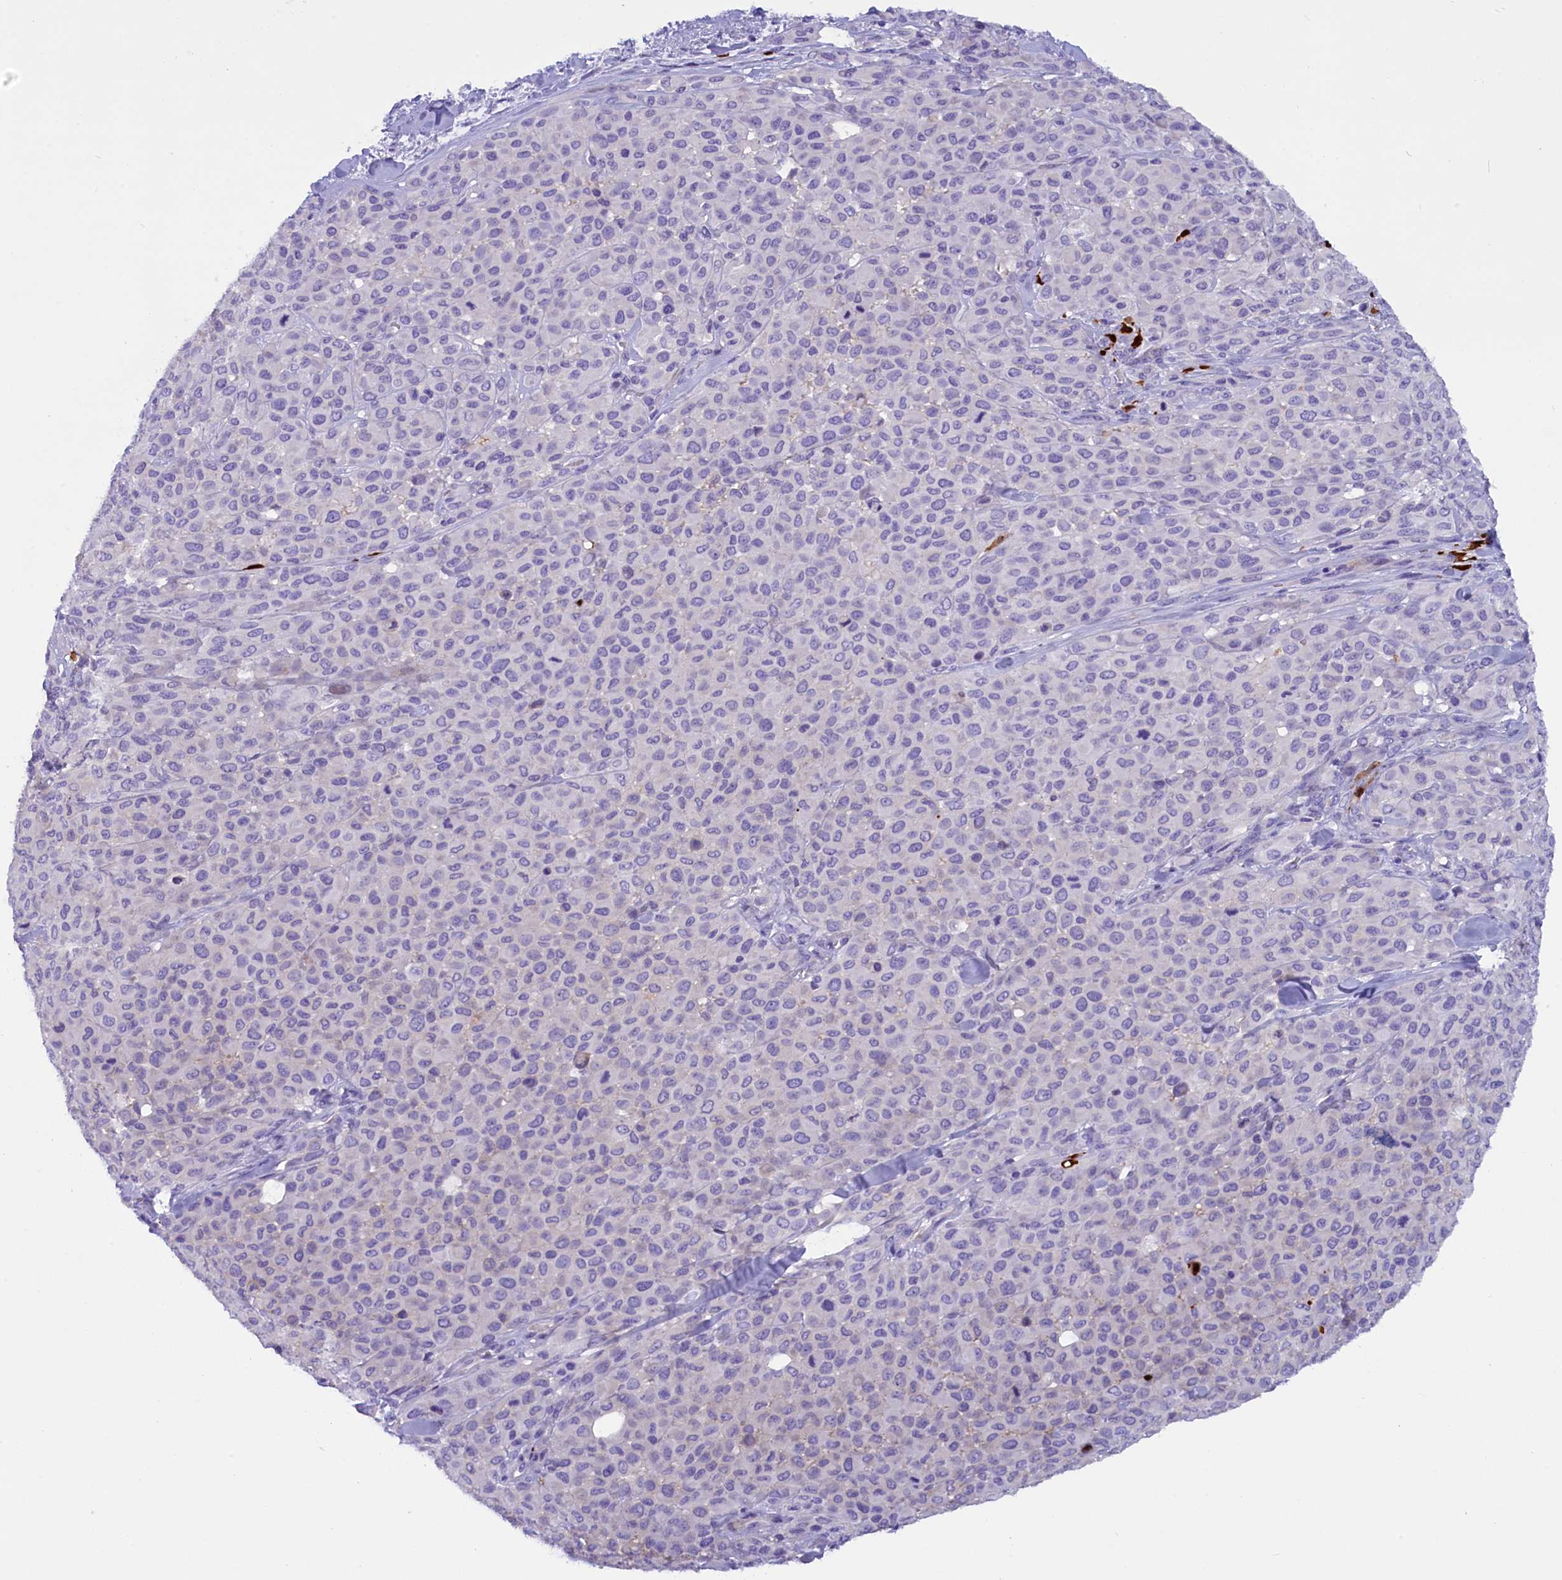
{"staining": {"intensity": "negative", "quantity": "none", "location": "none"}, "tissue": "melanoma", "cell_type": "Tumor cells", "image_type": "cancer", "snomed": [{"axis": "morphology", "description": "Malignant melanoma, Metastatic site"}, {"axis": "topography", "description": "Skin"}], "caption": "This is an immunohistochemistry micrograph of malignant melanoma (metastatic site). There is no positivity in tumor cells.", "gene": "RTTN", "patient": {"sex": "female", "age": 81}}